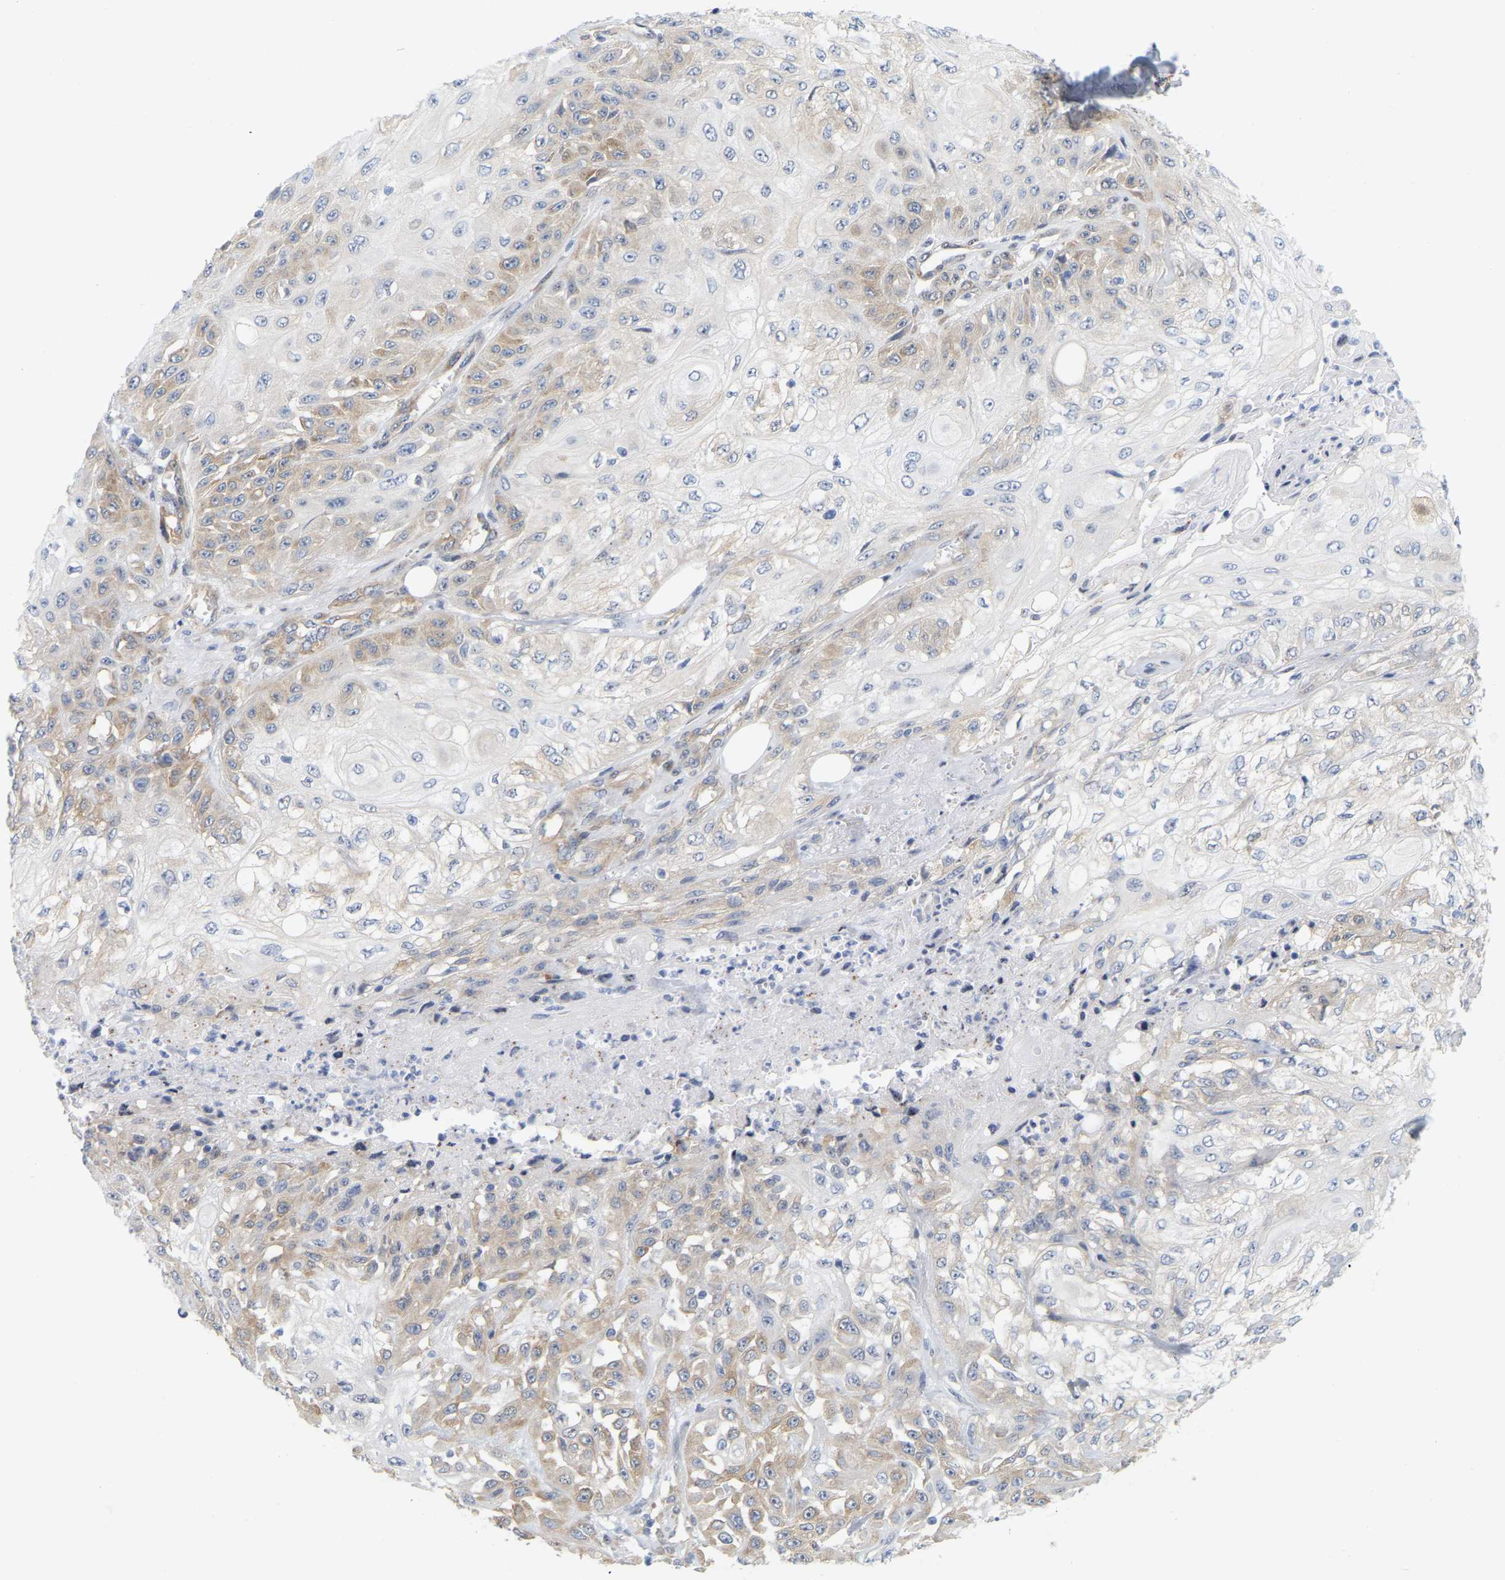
{"staining": {"intensity": "weak", "quantity": "25%-75%", "location": "cytoplasmic/membranous"}, "tissue": "skin cancer", "cell_type": "Tumor cells", "image_type": "cancer", "snomed": [{"axis": "morphology", "description": "Squamous cell carcinoma, NOS"}, {"axis": "morphology", "description": "Squamous cell carcinoma, metastatic, NOS"}, {"axis": "topography", "description": "Skin"}, {"axis": "topography", "description": "Lymph node"}], "caption": "Weak cytoplasmic/membranous expression for a protein is present in about 25%-75% of tumor cells of metastatic squamous cell carcinoma (skin) using immunohistochemistry (IHC).", "gene": "RAPH1", "patient": {"sex": "male", "age": 75}}